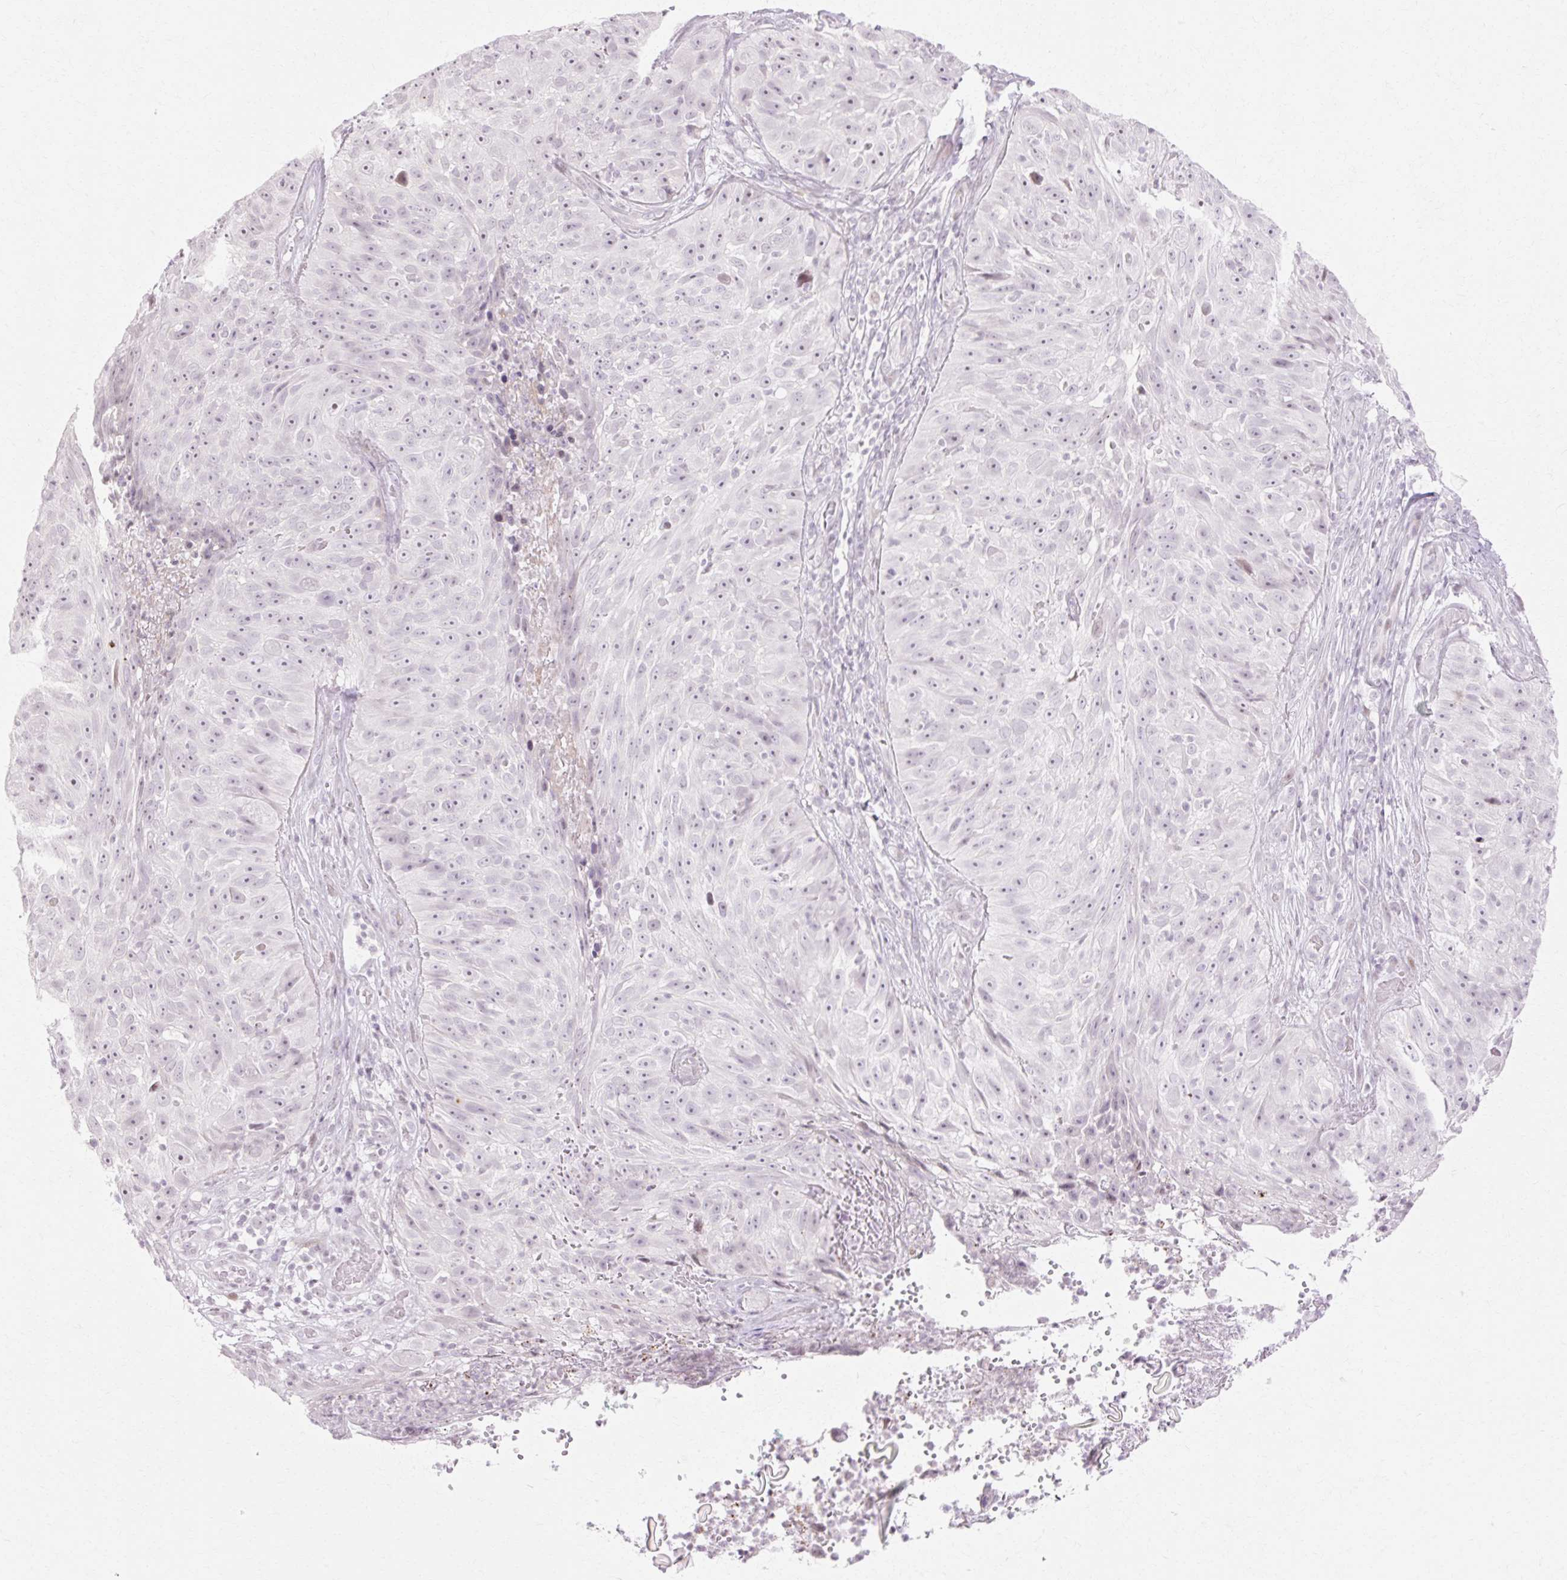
{"staining": {"intensity": "negative", "quantity": "none", "location": "none"}, "tissue": "skin cancer", "cell_type": "Tumor cells", "image_type": "cancer", "snomed": [{"axis": "morphology", "description": "Squamous cell carcinoma, NOS"}, {"axis": "topography", "description": "Skin"}], "caption": "IHC histopathology image of neoplastic tissue: skin cancer stained with DAB (3,3'-diaminobenzidine) shows no significant protein staining in tumor cells.", "gene": "C3orf49", "patient": {"sex": "female", "age": 87}}